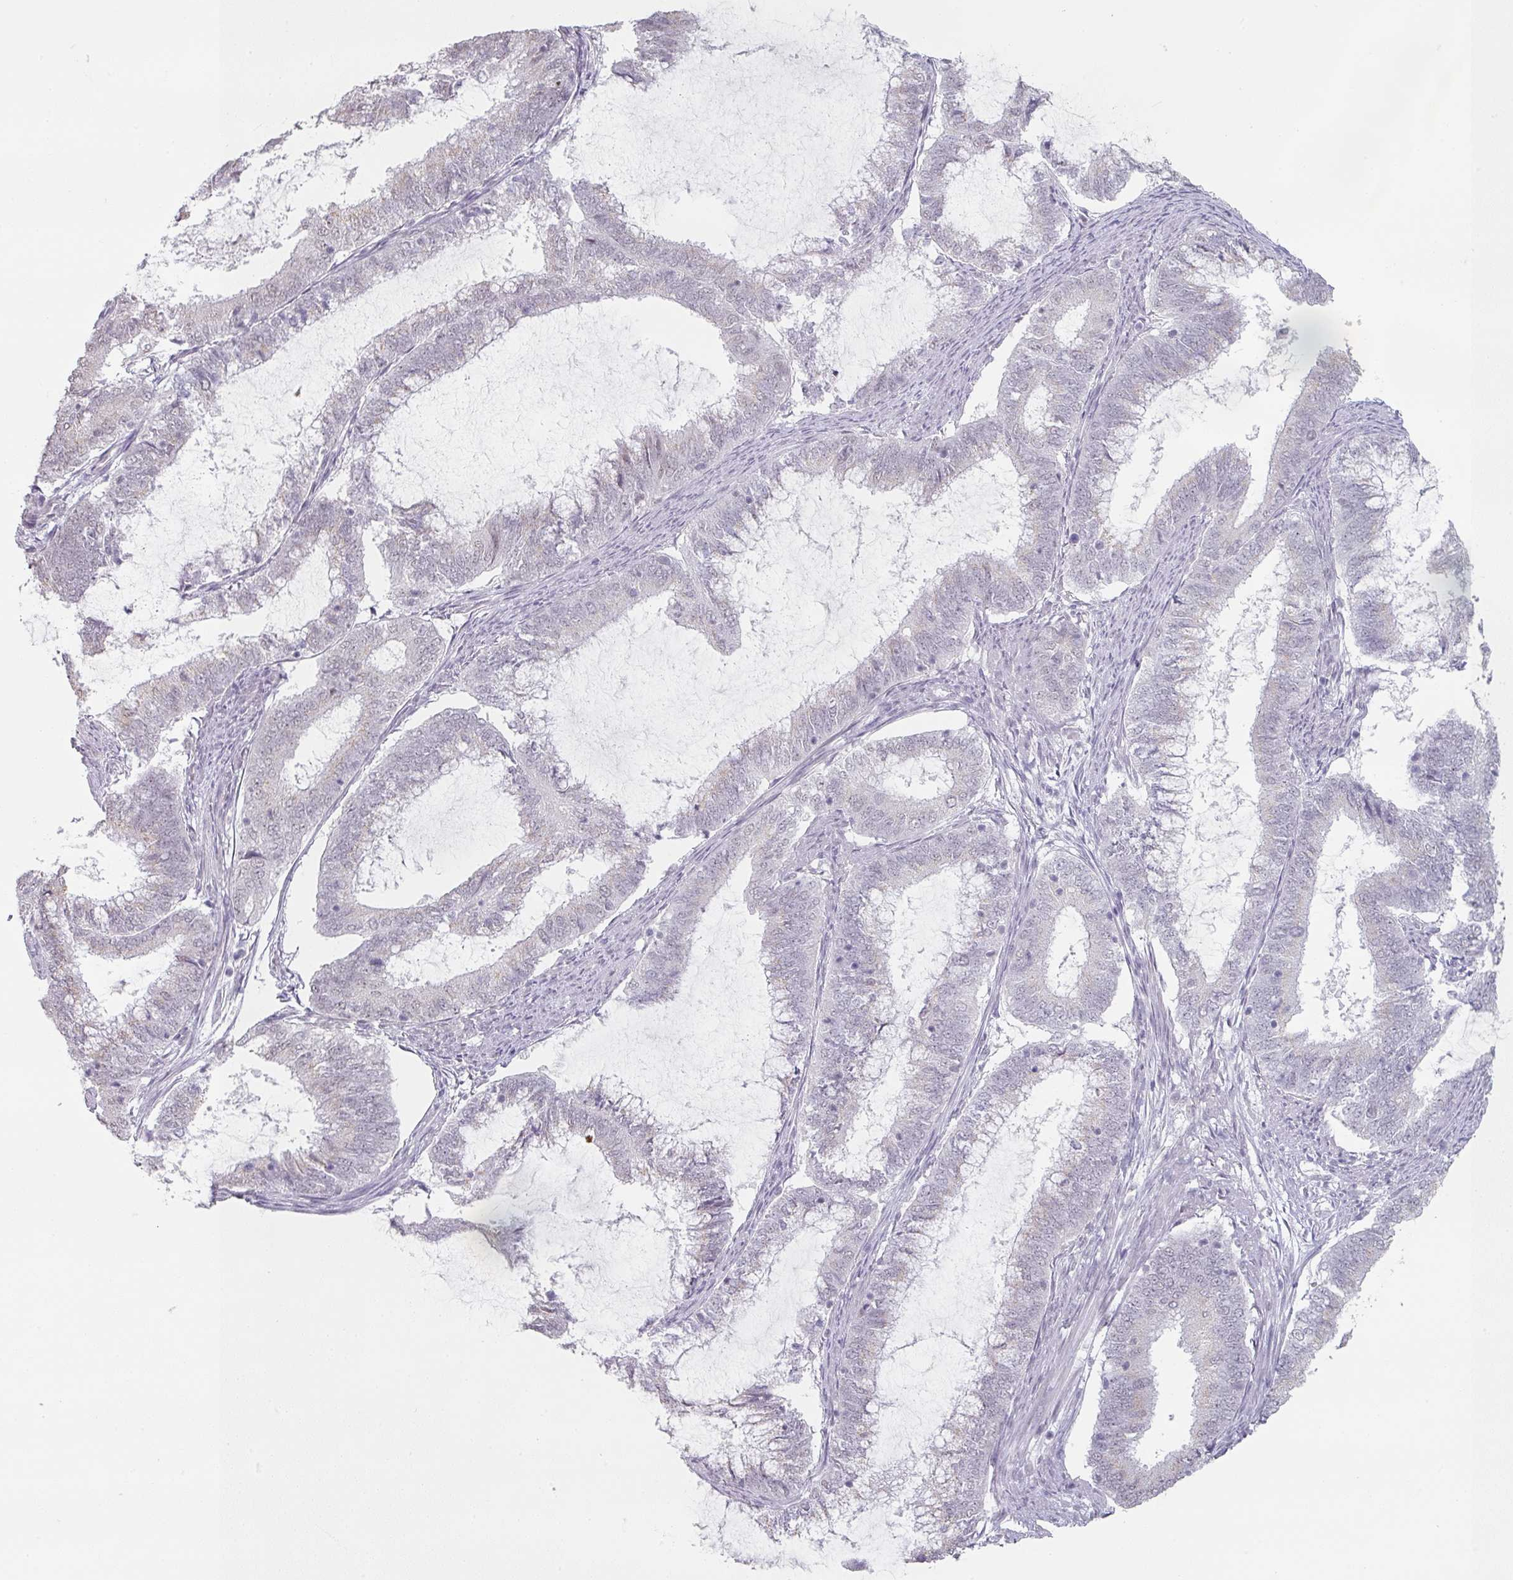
{"staining": {"intensity": "negative", "quantity": "none", "location": "none"}, "tissue": "endometrial cancer", "cell_type": "Tumor cells", "image_type": "cancer", "snomed": [{"axis": "morphology", "description": "Adenocarcinoma, NOS"}, {"axis": "topography", "description": "Endometrium"}], "caption": "Tumor cells are negative for brown protein staining in endometrial cancer (adenocarcinoma).", "gene": "SPRR1A", "patient": {"sex": "female", "age": 51}}